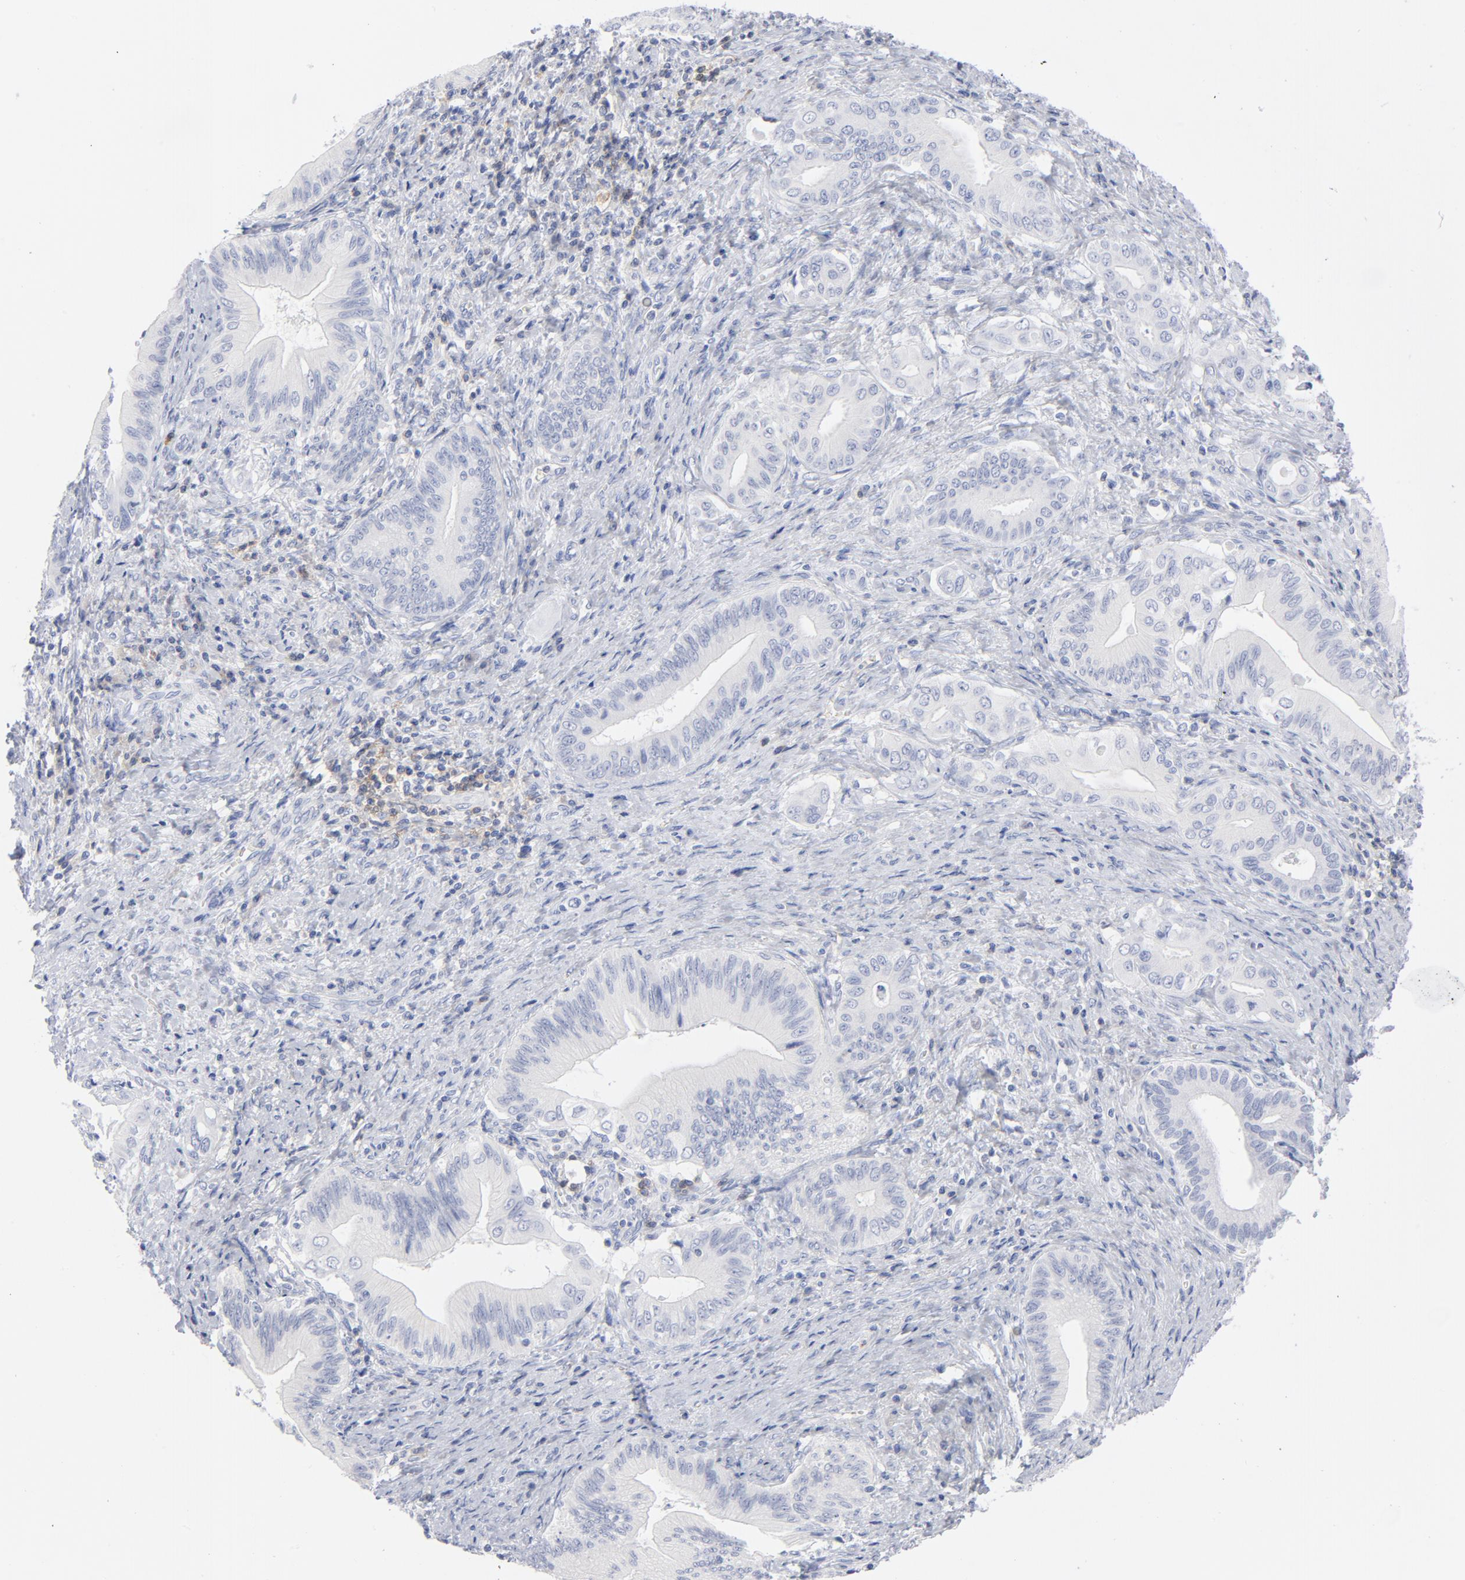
{"staining": {"intensity": "negative", "quantity": "none", "location": "none"}, "tissue": "liver cancer", "cell_type": "Tumor cells", "image_type": "cancer", "snomed": [{"axis": "morphology", "description": "Cholangiocarcinoma"}, {"axis": "topography", "description": "Liver"}], "caption": "This is an immunohistochemistry (IHC) photomicrograph of liver cancer. There is no expression in tumor cells.", "gene": "P2RY8", "patient": {"sex": "male", "age": 58}}